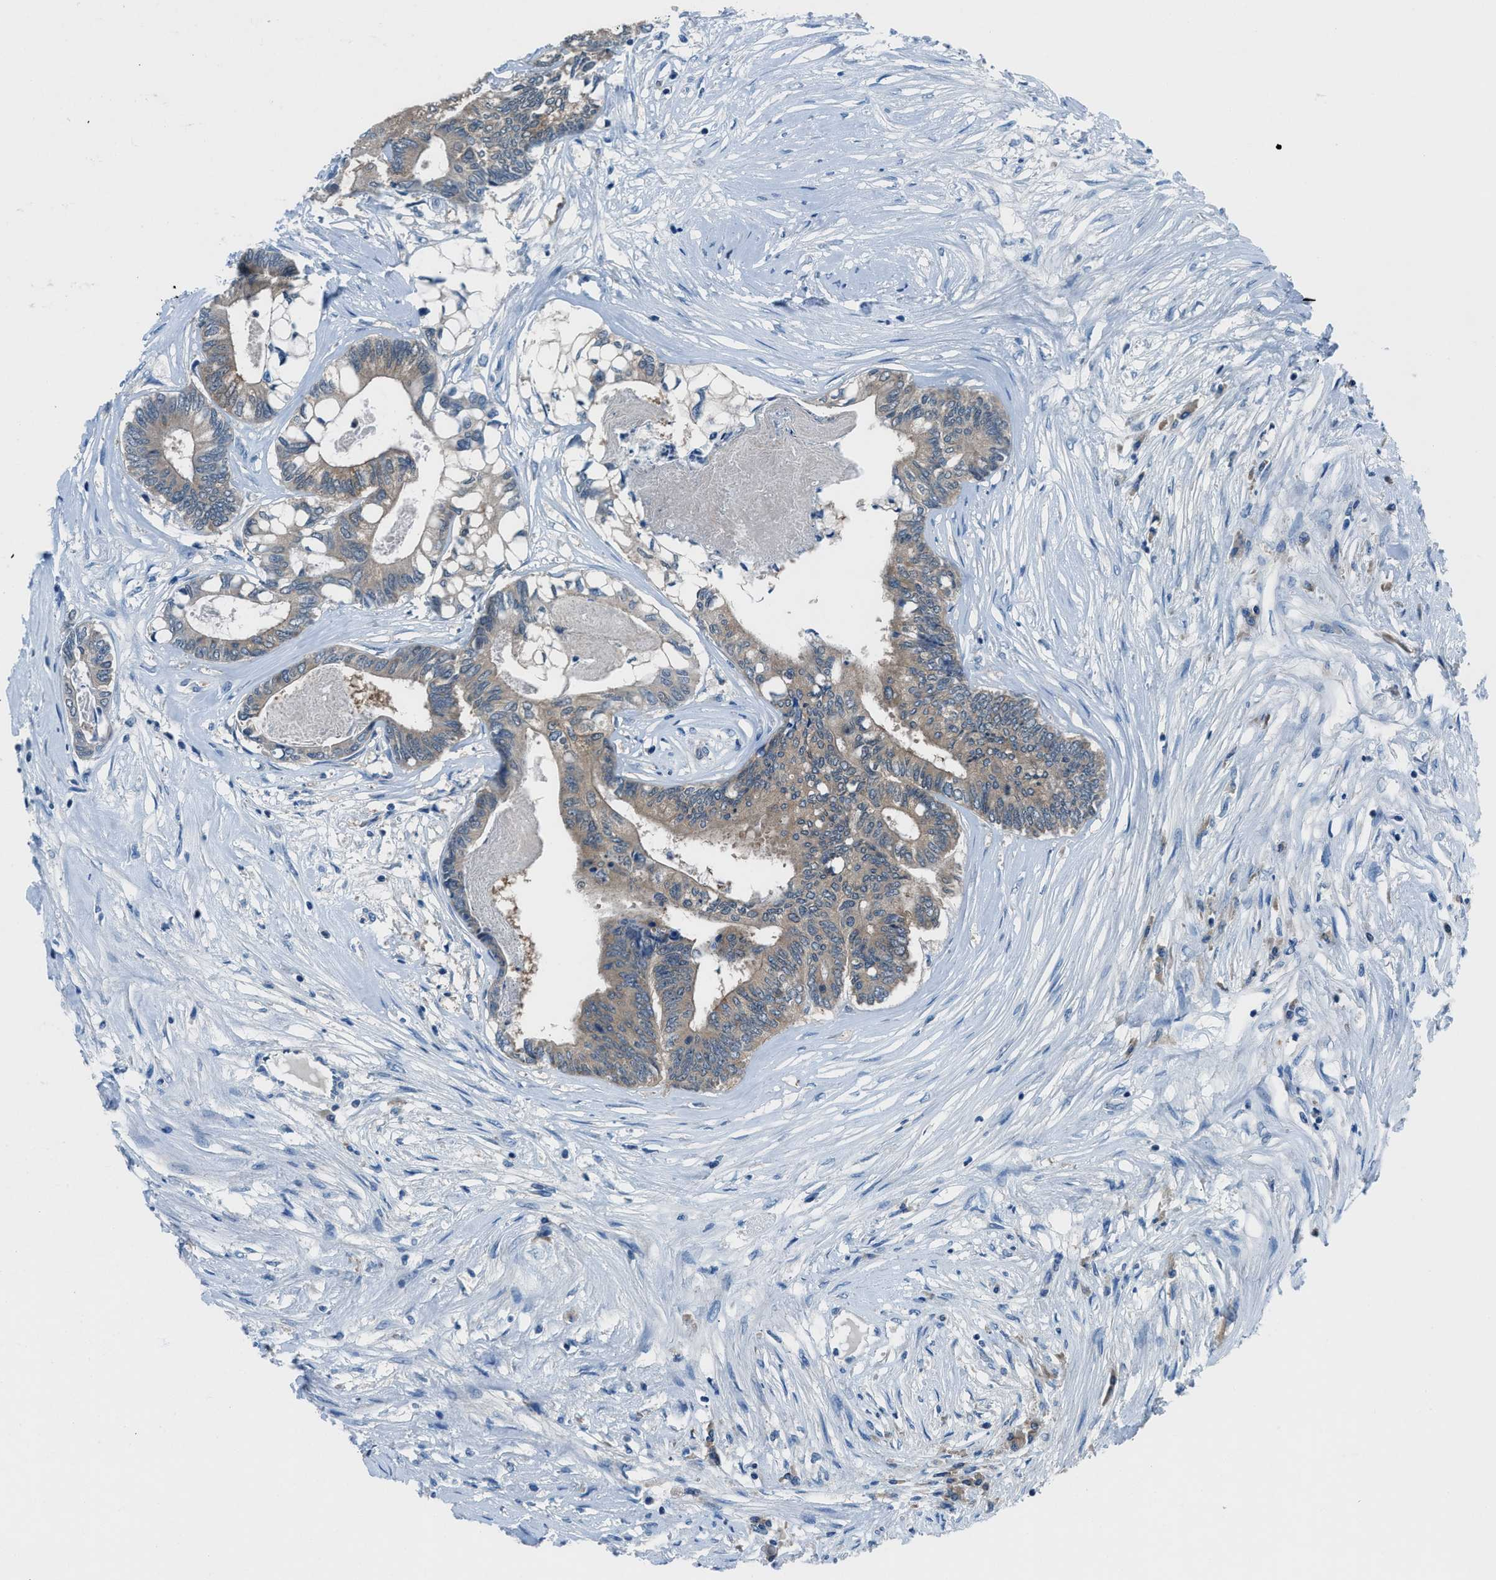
{"staining": {"intensity": "moderate", "quantity": "25%-75%", "location": "cytoplasmic/membranous"}, "tissue": "colorectal cancer", "cell_type": "Tumor cells", "image_type": "cancer", "snomed": [{"axis": "morphology", "description": "Adenocarcinoma, NOS"}, {"axis": "topography", "description": "Rectum"}], "caption": "IHC histopathology image of neoplastic tissue: colorectal adenocarcinoma stained using immunohistochemistry (IHC) reveals medium levels of moderate protein expression localized specifically in the cytoplasmic/membranous of tumor cells, appearing as a cytoplasmic/membranous brown color.", "gene": "ACP1", "patient": {"sex": "male", "age": 63}}